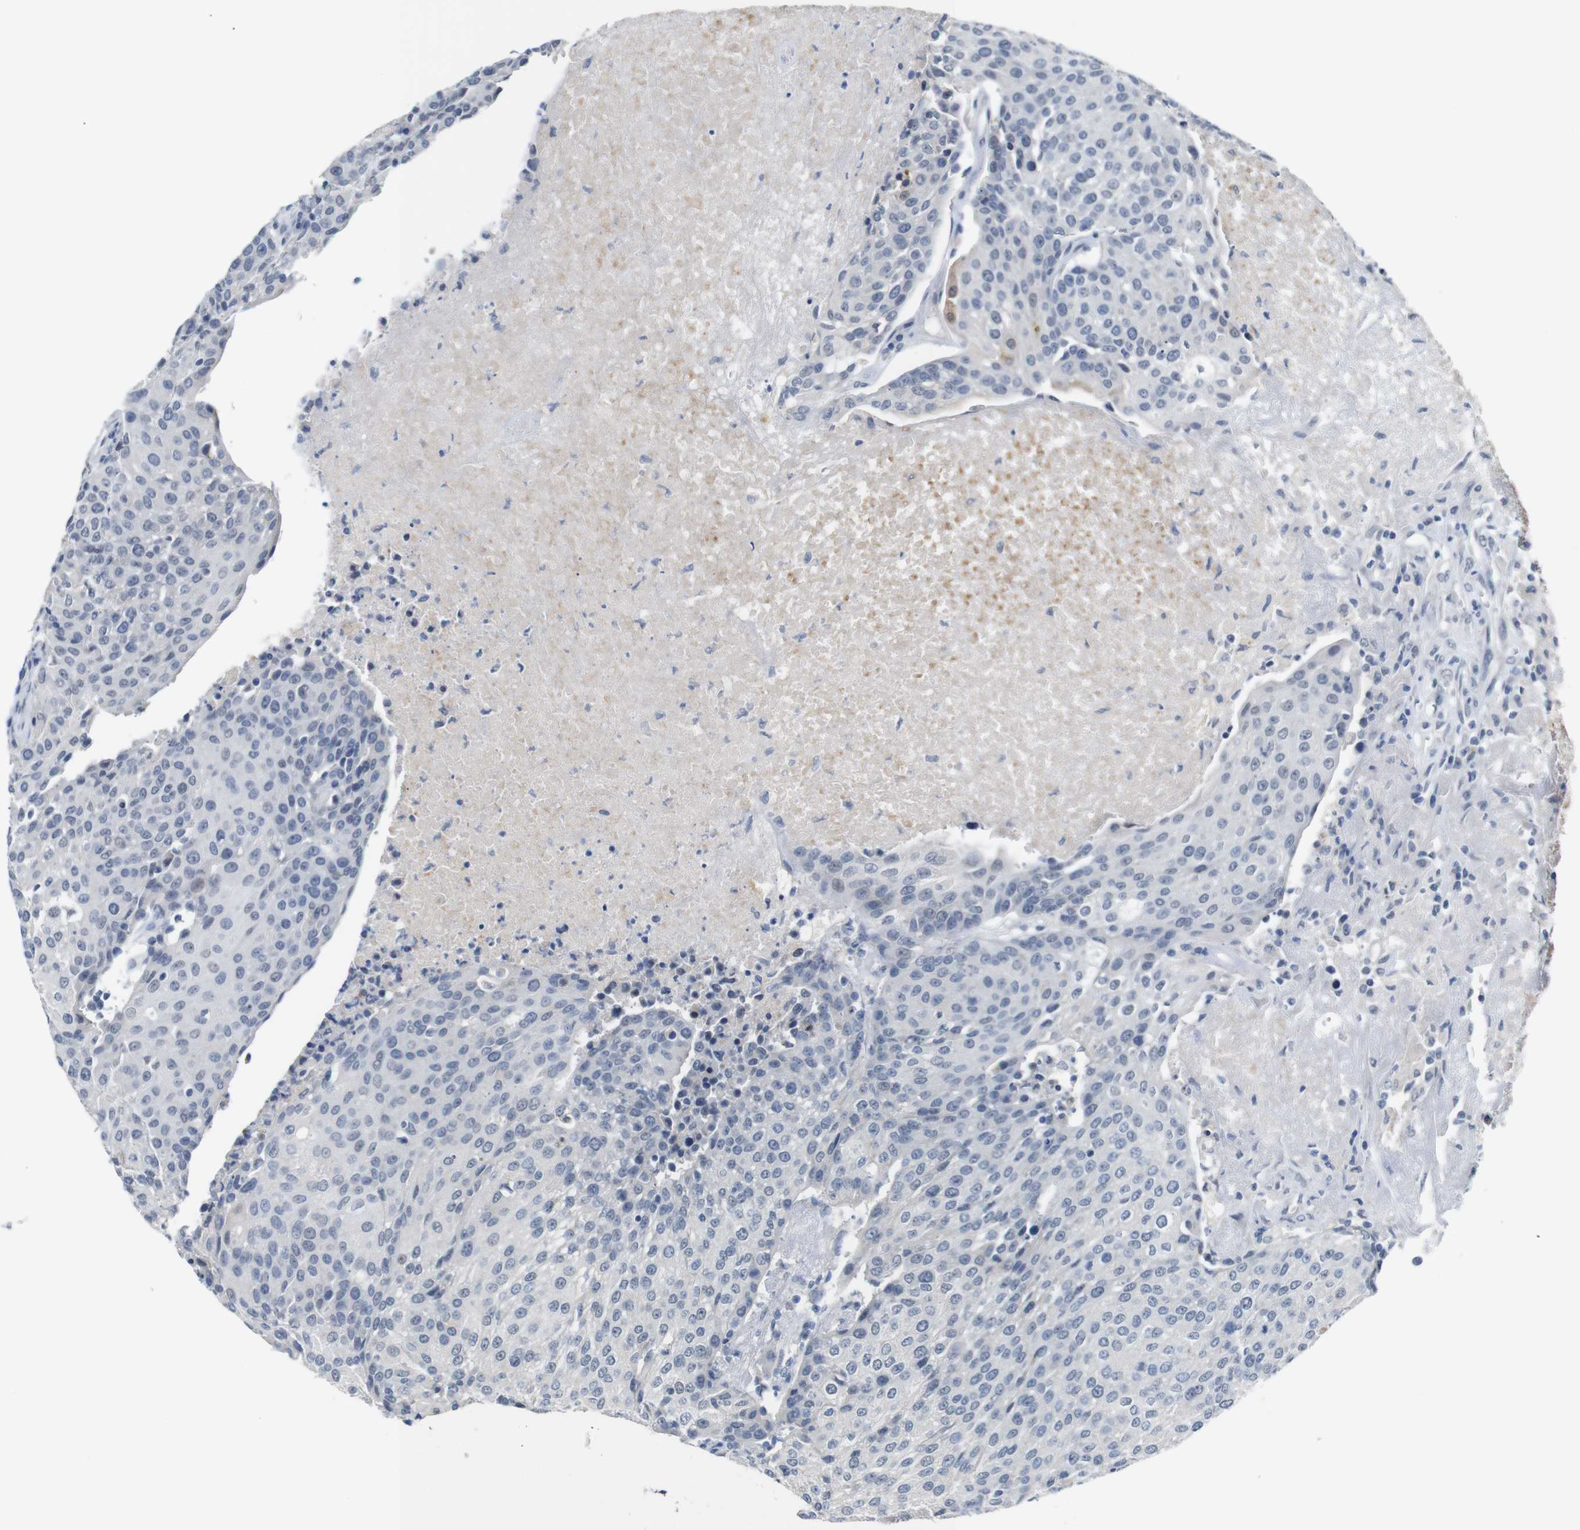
{"staining": {"intensity": "weak", "quantity": "<25%", "location": "cytoplasmic/membranous"}, "tissue": "urothelial cancer", "cell_type": "Tumor cells", "image_type": "cancer", "snomed": [{"axis": "morphology", "description": "Urothelial carcinoma, High grade"}, {"axis": "topography", "description": "Urinary bladder"}], "caption": "Immunohistochemical staining of urothelial cancer displays no significant positivity in tumor cells.", "gene": "CHRM5", "patient": {"sex": "female", "age": 85}}